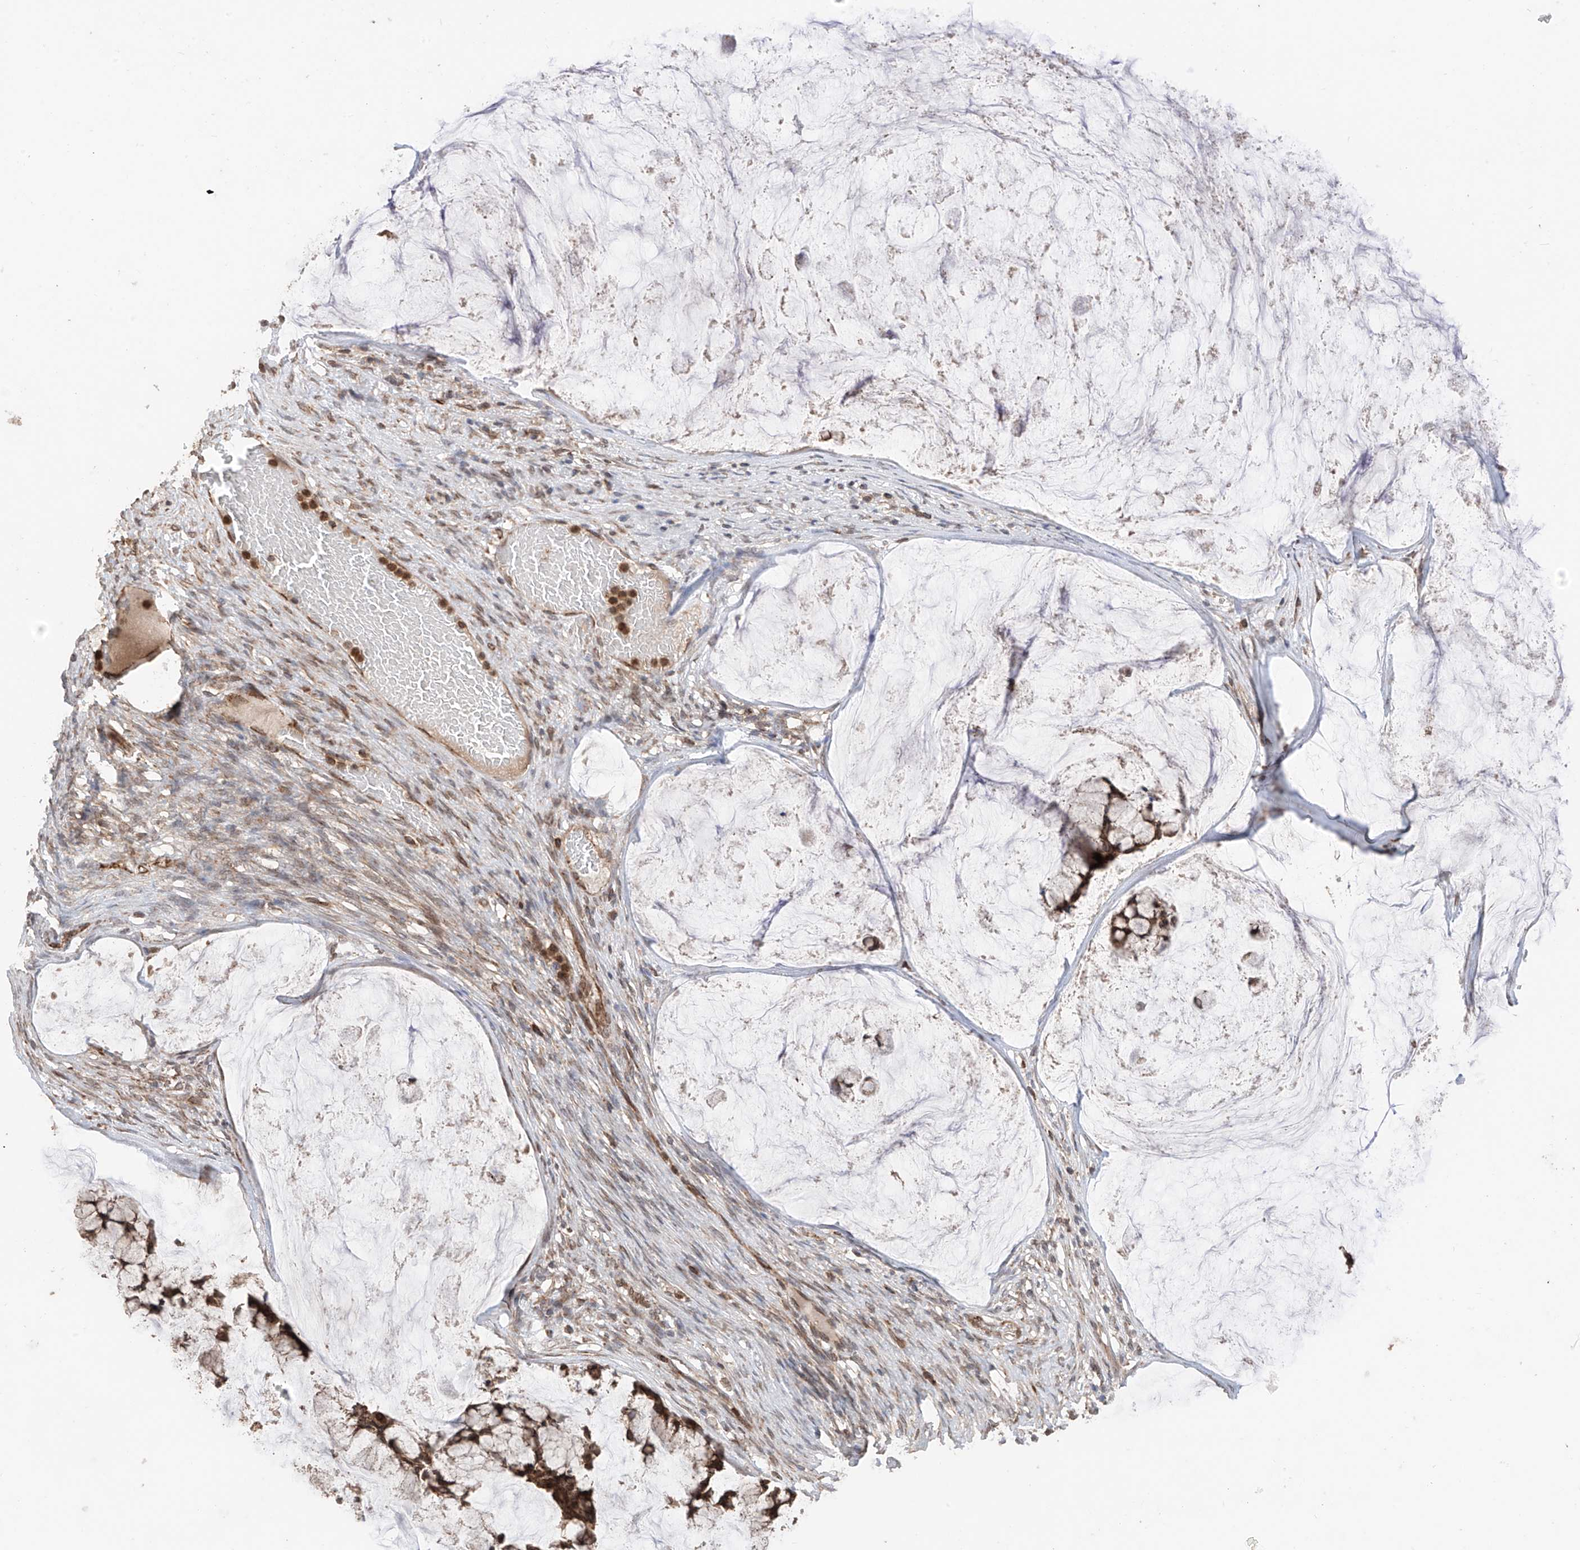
{"staining": {"intensity": "strong", "quantity": ">75%", "location": "cytoplasmic/membranous,nuclear"}, "tissue": "ovarian cancer", "cell_type": "Tumor cells", "image_type": "cancer", "snomed": [{"axis": "morphology", "description": "Cystadenocarcinoma, mucinous, NOS"}, {"axis": "topography", "description": "Ovary"}], "caption": "The image demonstrates a brown stain indicating the presence of a protein in the cytoplasmic/membranous and nuclear of tumor cells in mucinous cystadenocarcinoma (ovarian).", "gene": "AHCTF1", "patient": {"sex": "female", "age": 42}}